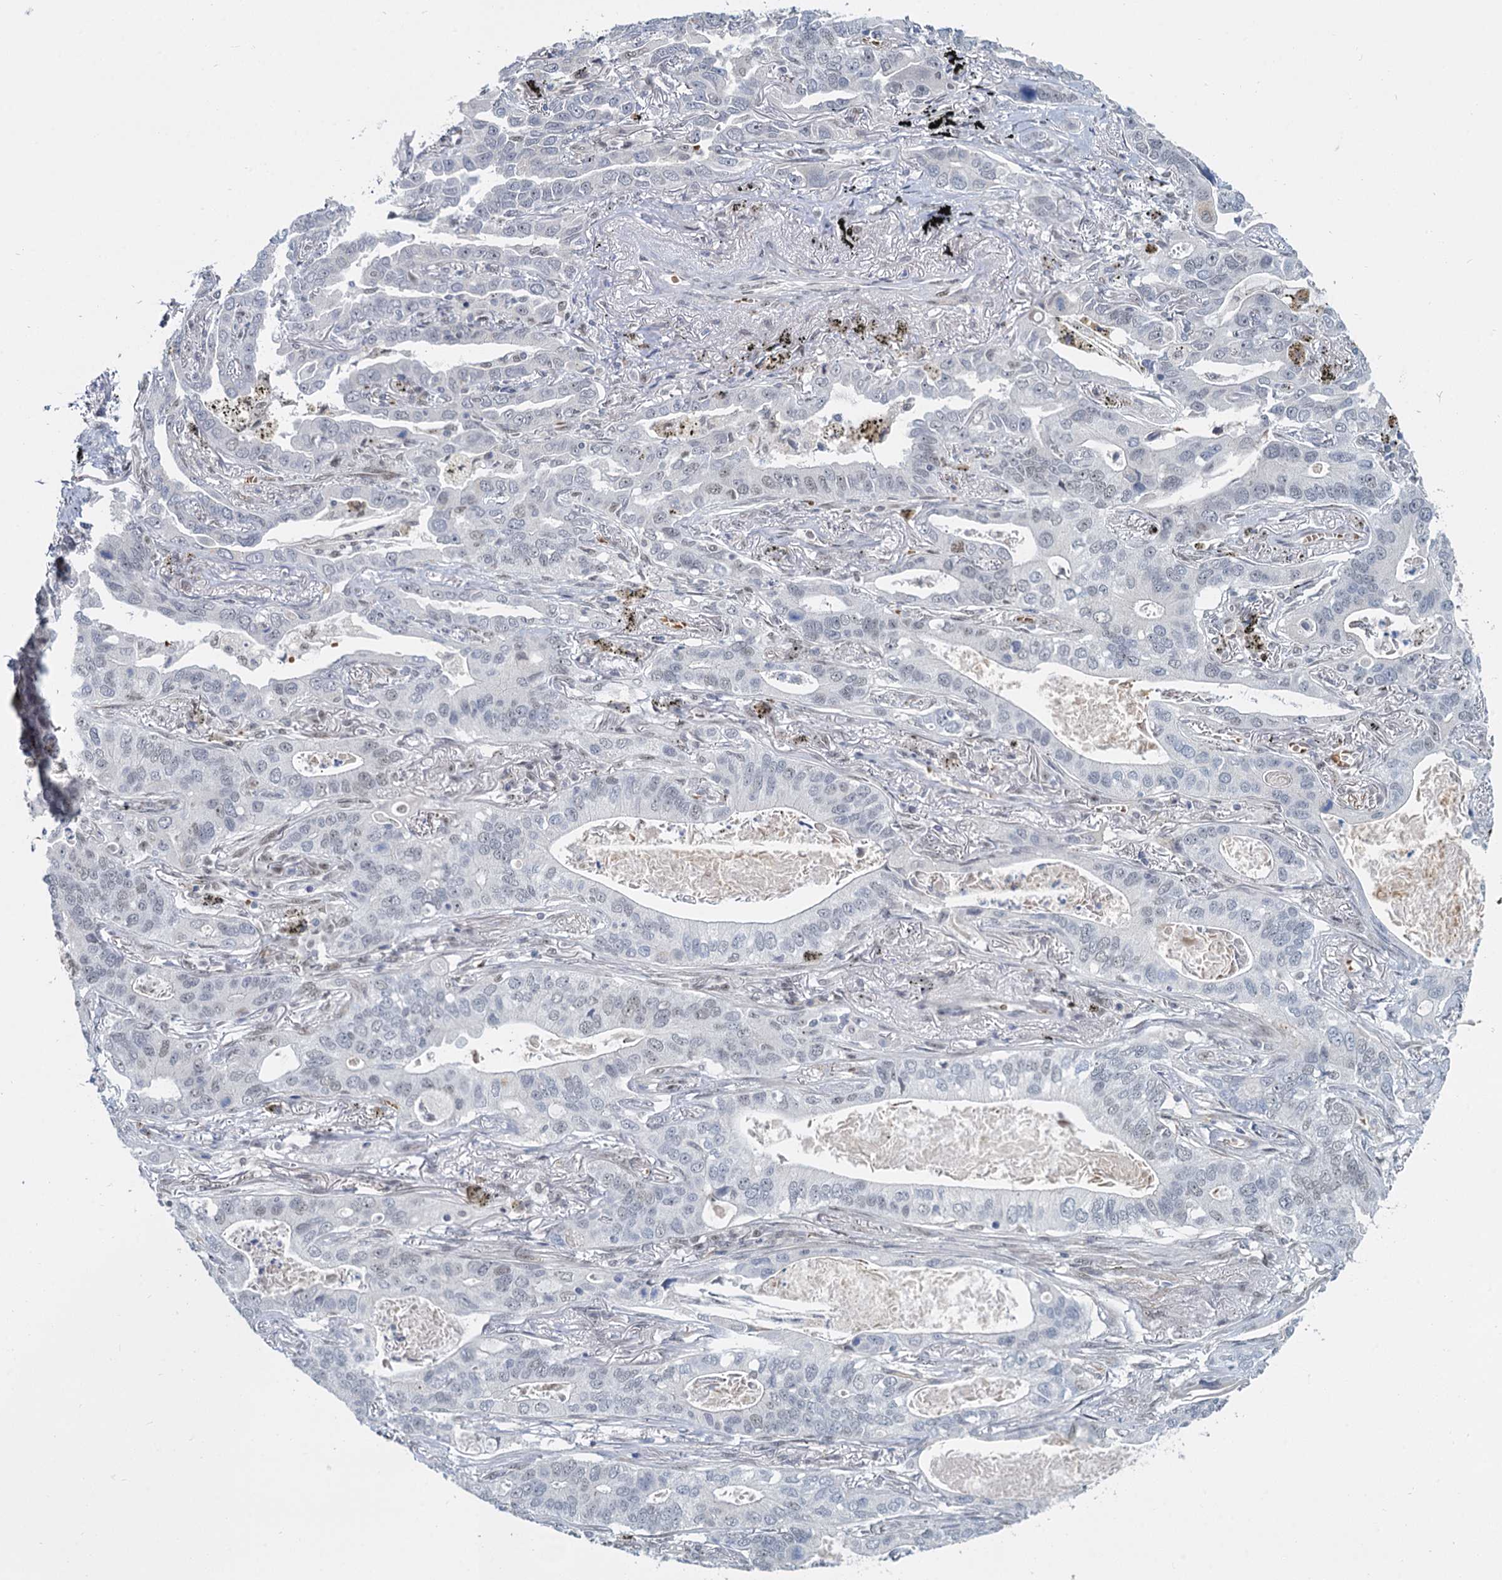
{"staining": {"intensity": "negative", "quantity": "none", "location": "none"}, "tissue": "lung cancer", "cell_type": "Tumor cells", "image_type": "cancer", "snomed": [{"axis": "morphology", "description": "Adenocarcinoma, NOS"}, {"axis": "topography", "description": "Lung"}], "caption": "The micrograph exhibits no significant positivity in tumor cells of lung adenocarcinoma. (DAB IHC with hematoxylin counter stain).", "gene": "RPRD1A", "patient": {"sex": "male", "age": 67}}